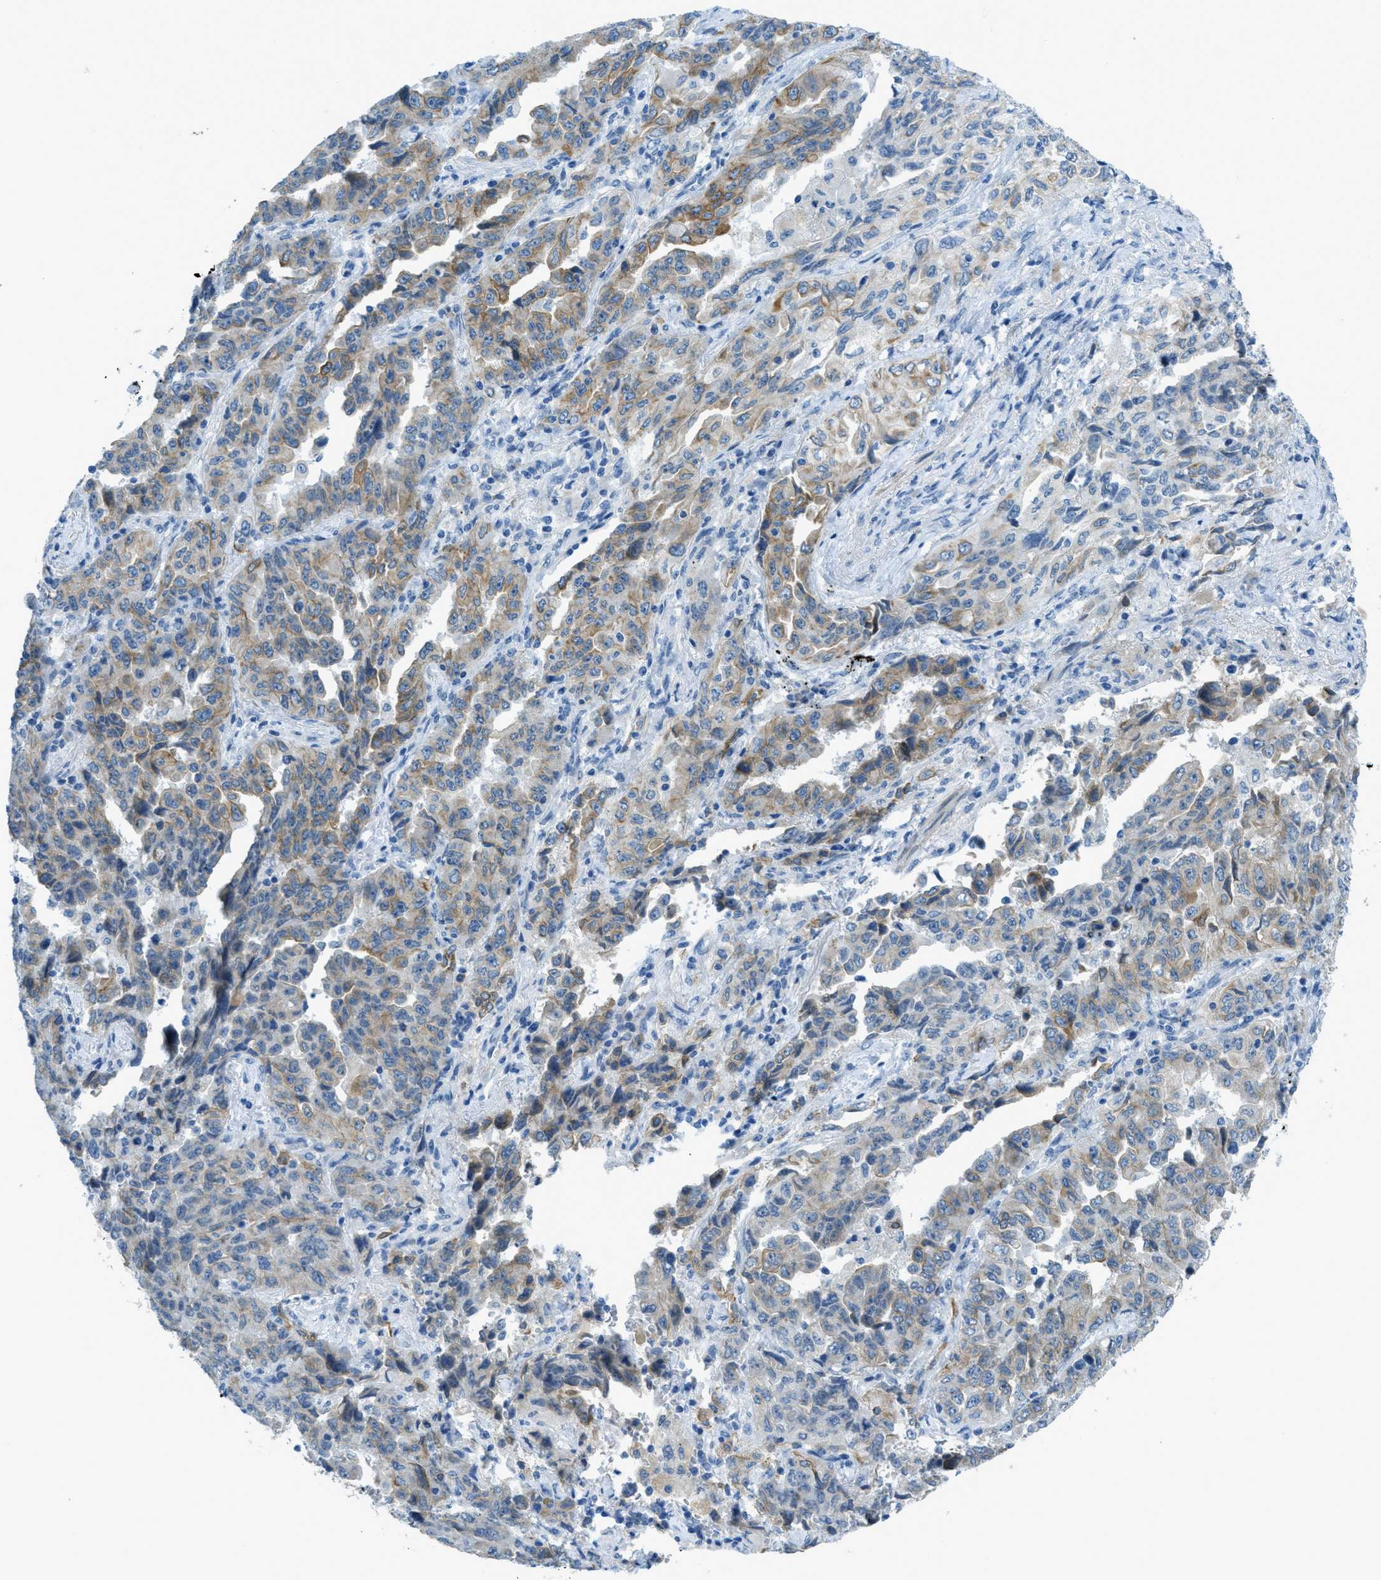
{"staining": {"intensity": "weak", "quantity": ">75%", "location": "cytoplasmic/membranous"}, "tissue": "lung cancer", "cell_type": "Tumor cells", "image_type": "cancer", "snomed": [{"axis": "morphology", "description": "Adenocarcinoma, NOS"}, {"axis": "topography", "description": "Lung"}], "caption": "This is a photomicrograph of IHC staining of lung cancer (adenocarcinoma), which shows weak expression in the cytoplasmic/membranous of tumor cells.", "gene": "KLHL8", "patient": {"sex": "female", "age": 51}}